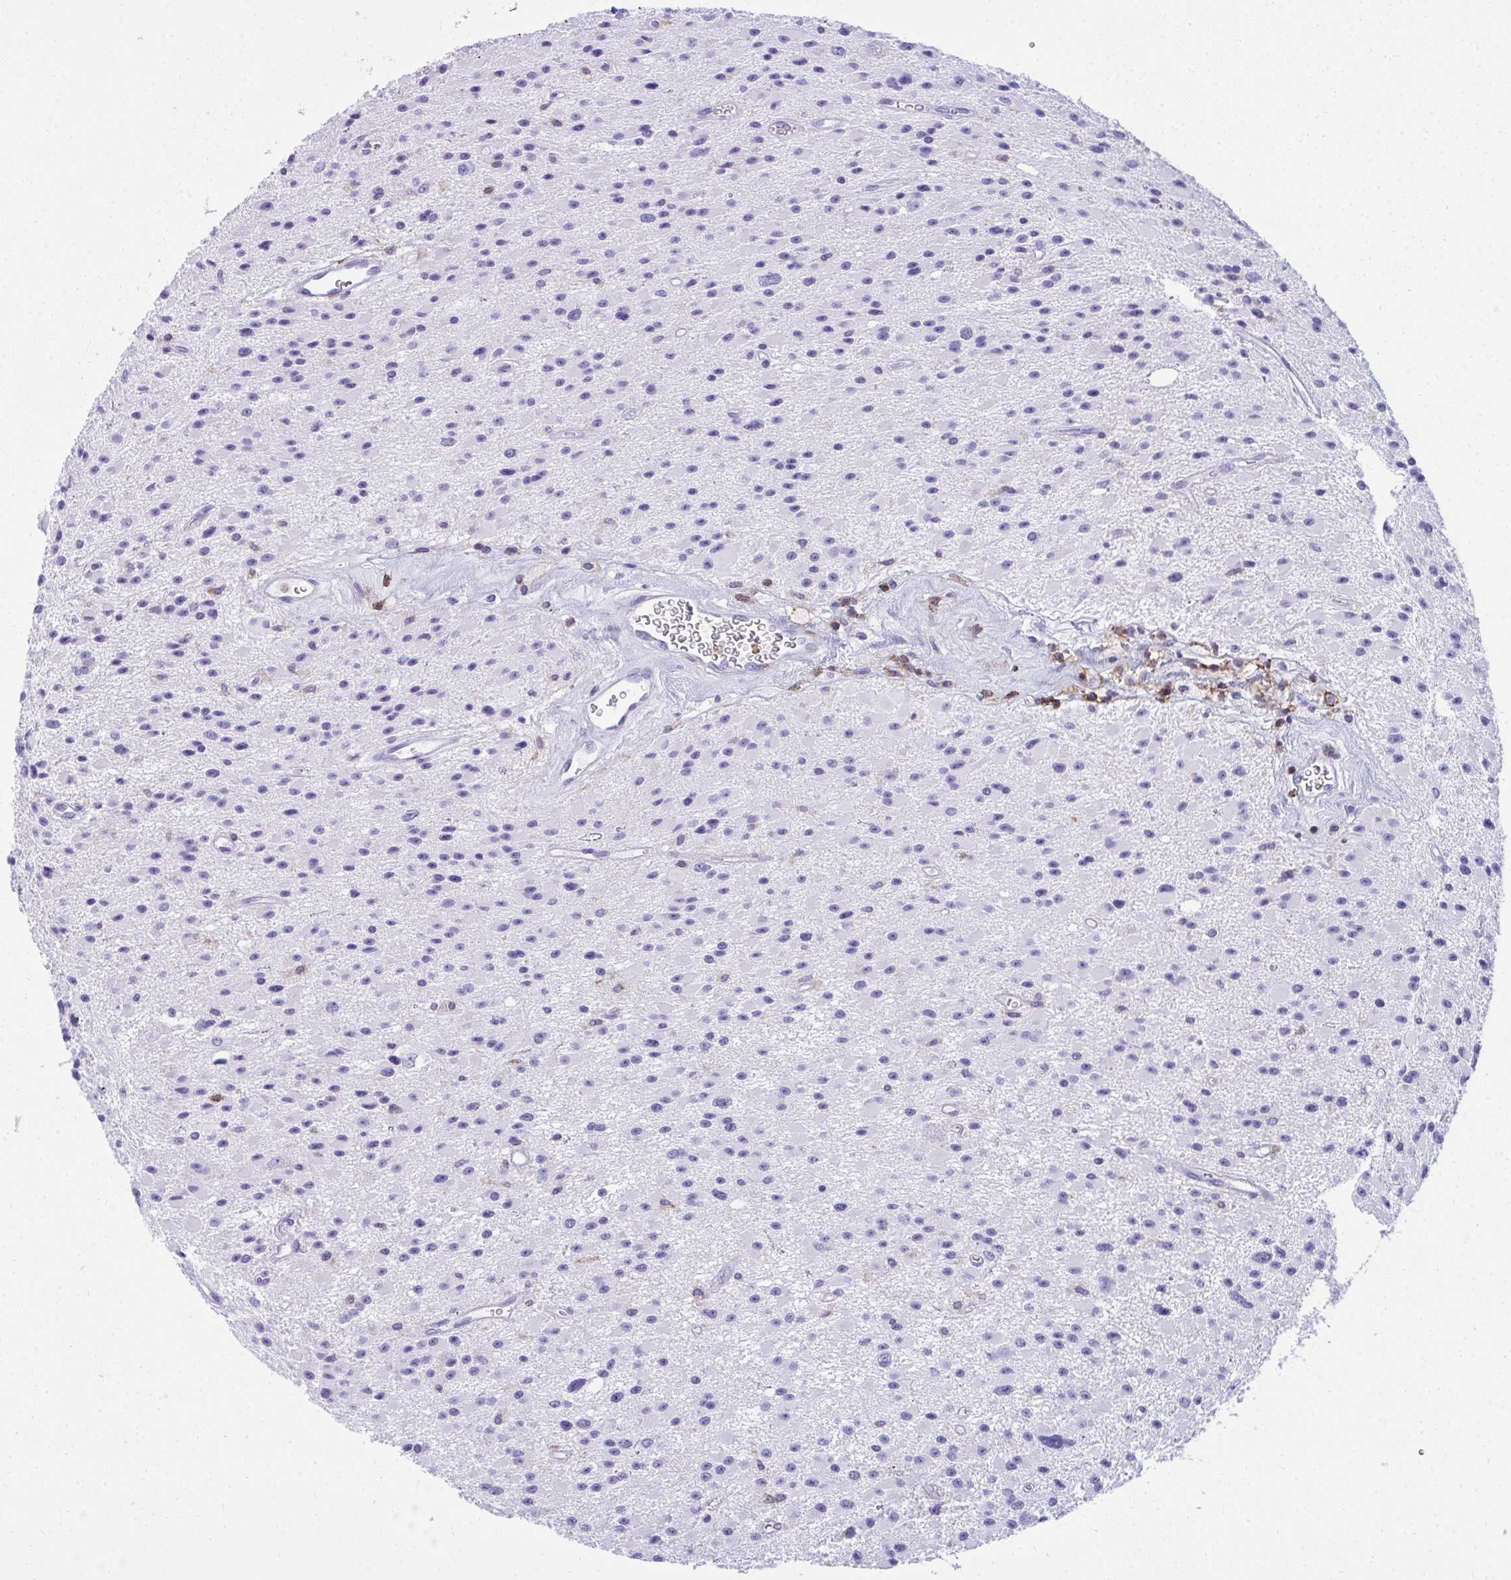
{"staining": {"intensity": "negative", "quantity": "none", "location": "none"}, "tissue": "glioma", "cell_type": "Tumor cells", "image_type": "cancer", "snomed": [{"axis": "morphology", "description": "Glioma, malignant, High grade"}, {"axis": "topography", "description": "Brain"}], "caption": "An IHC histopathology image of glioma is shown. There is no staining in tumor cells of glioma.", "gene": "SPN", "patient": {"sex": "male", "age": 29}}